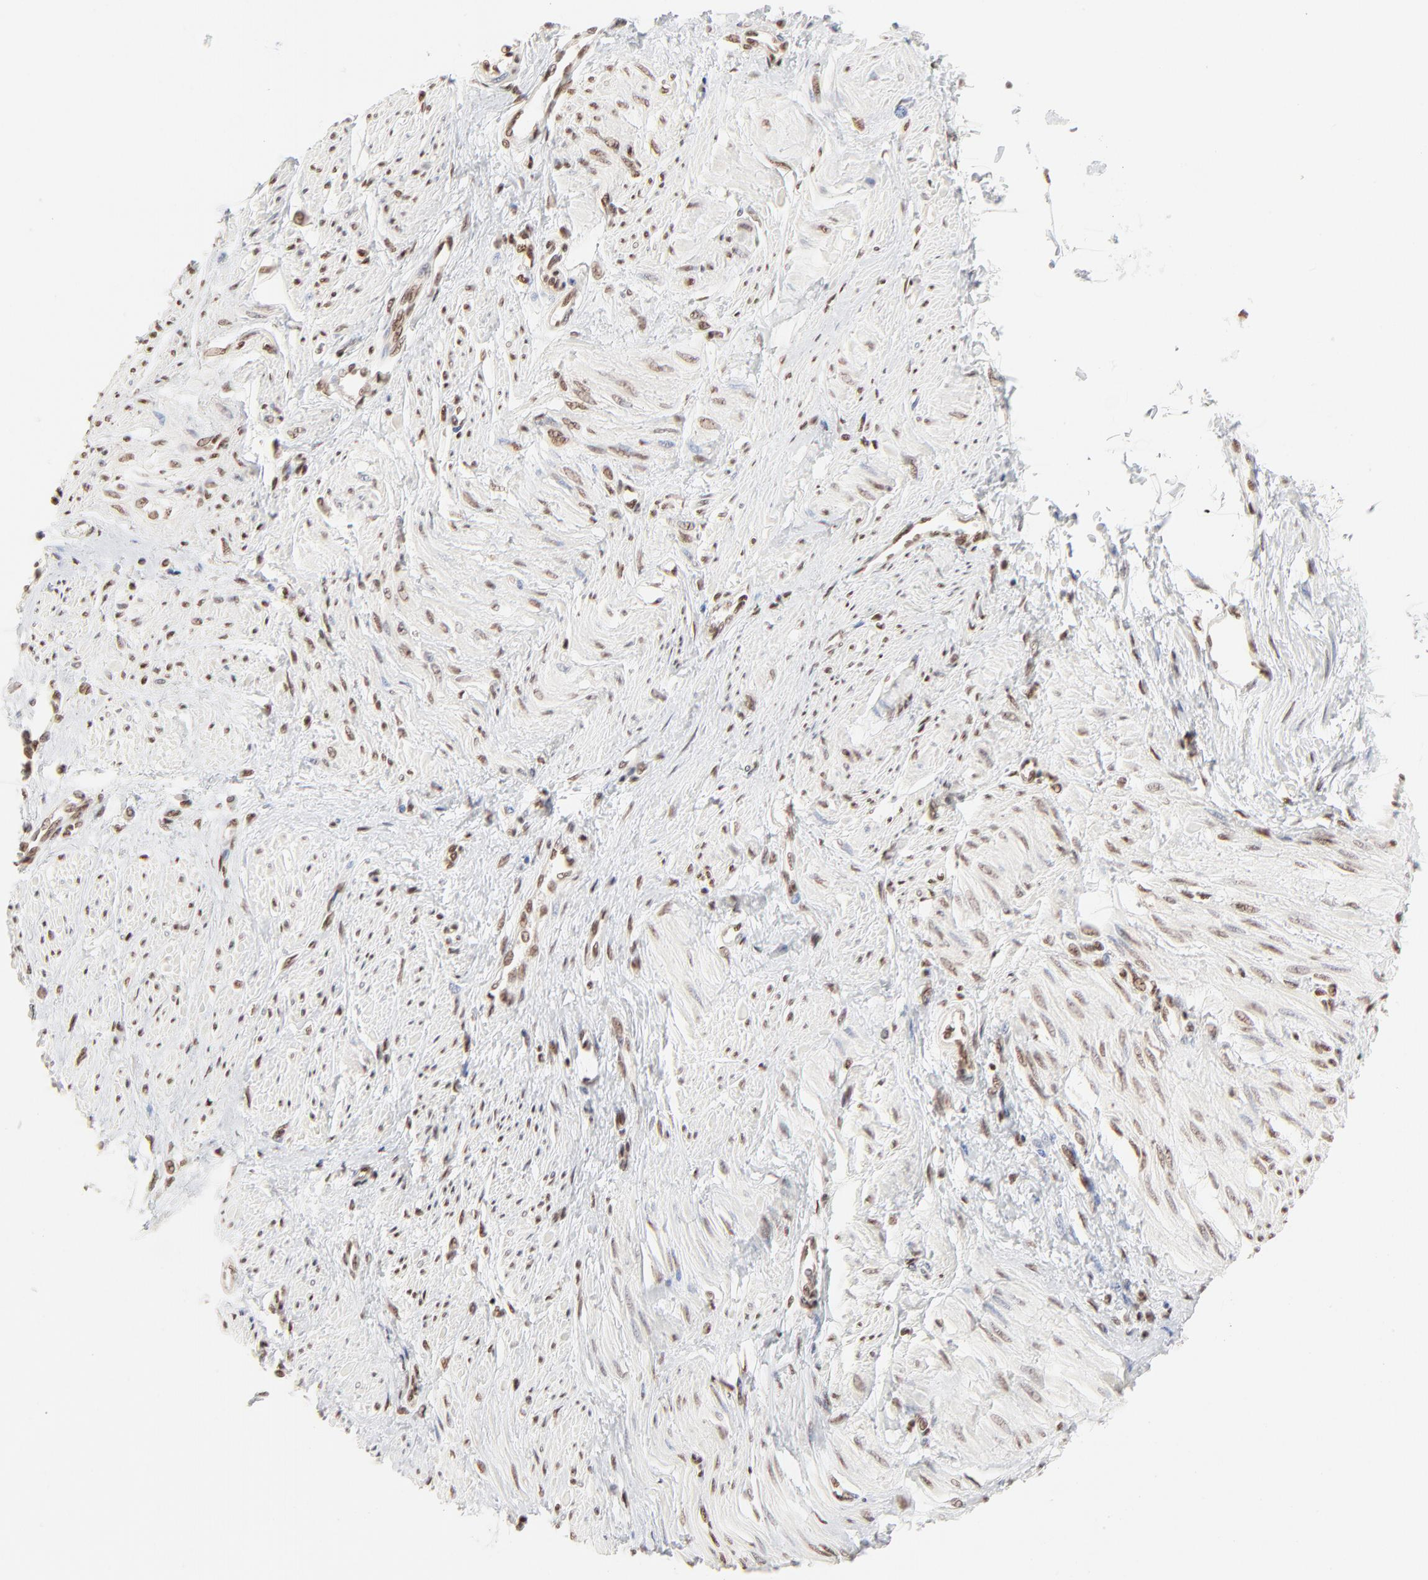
{"staining": {"intensity": "moderate", "quantity": "25%-75%", "location": "nuclear"}, "tissue": "smooth muscle", "cell_type": "Smooth muscle cells", "image_type": "normal", "snomed": [{"axis": "morphology", "description": "Normal tissue, NOS"}, {"axis": "topography", "description": "Smooth muscle"}, {"axis": "topography", "description": "Uterus"}], "caption": "A brown stain labels moderate nuclear positivity of a protein in smooth muscle cells of benign smooth muscle. The protein is shown in brown color, while the nuclei are stained blue.", "gene": "TARDBP", "patient": {"sex": "female", "age": 39}}